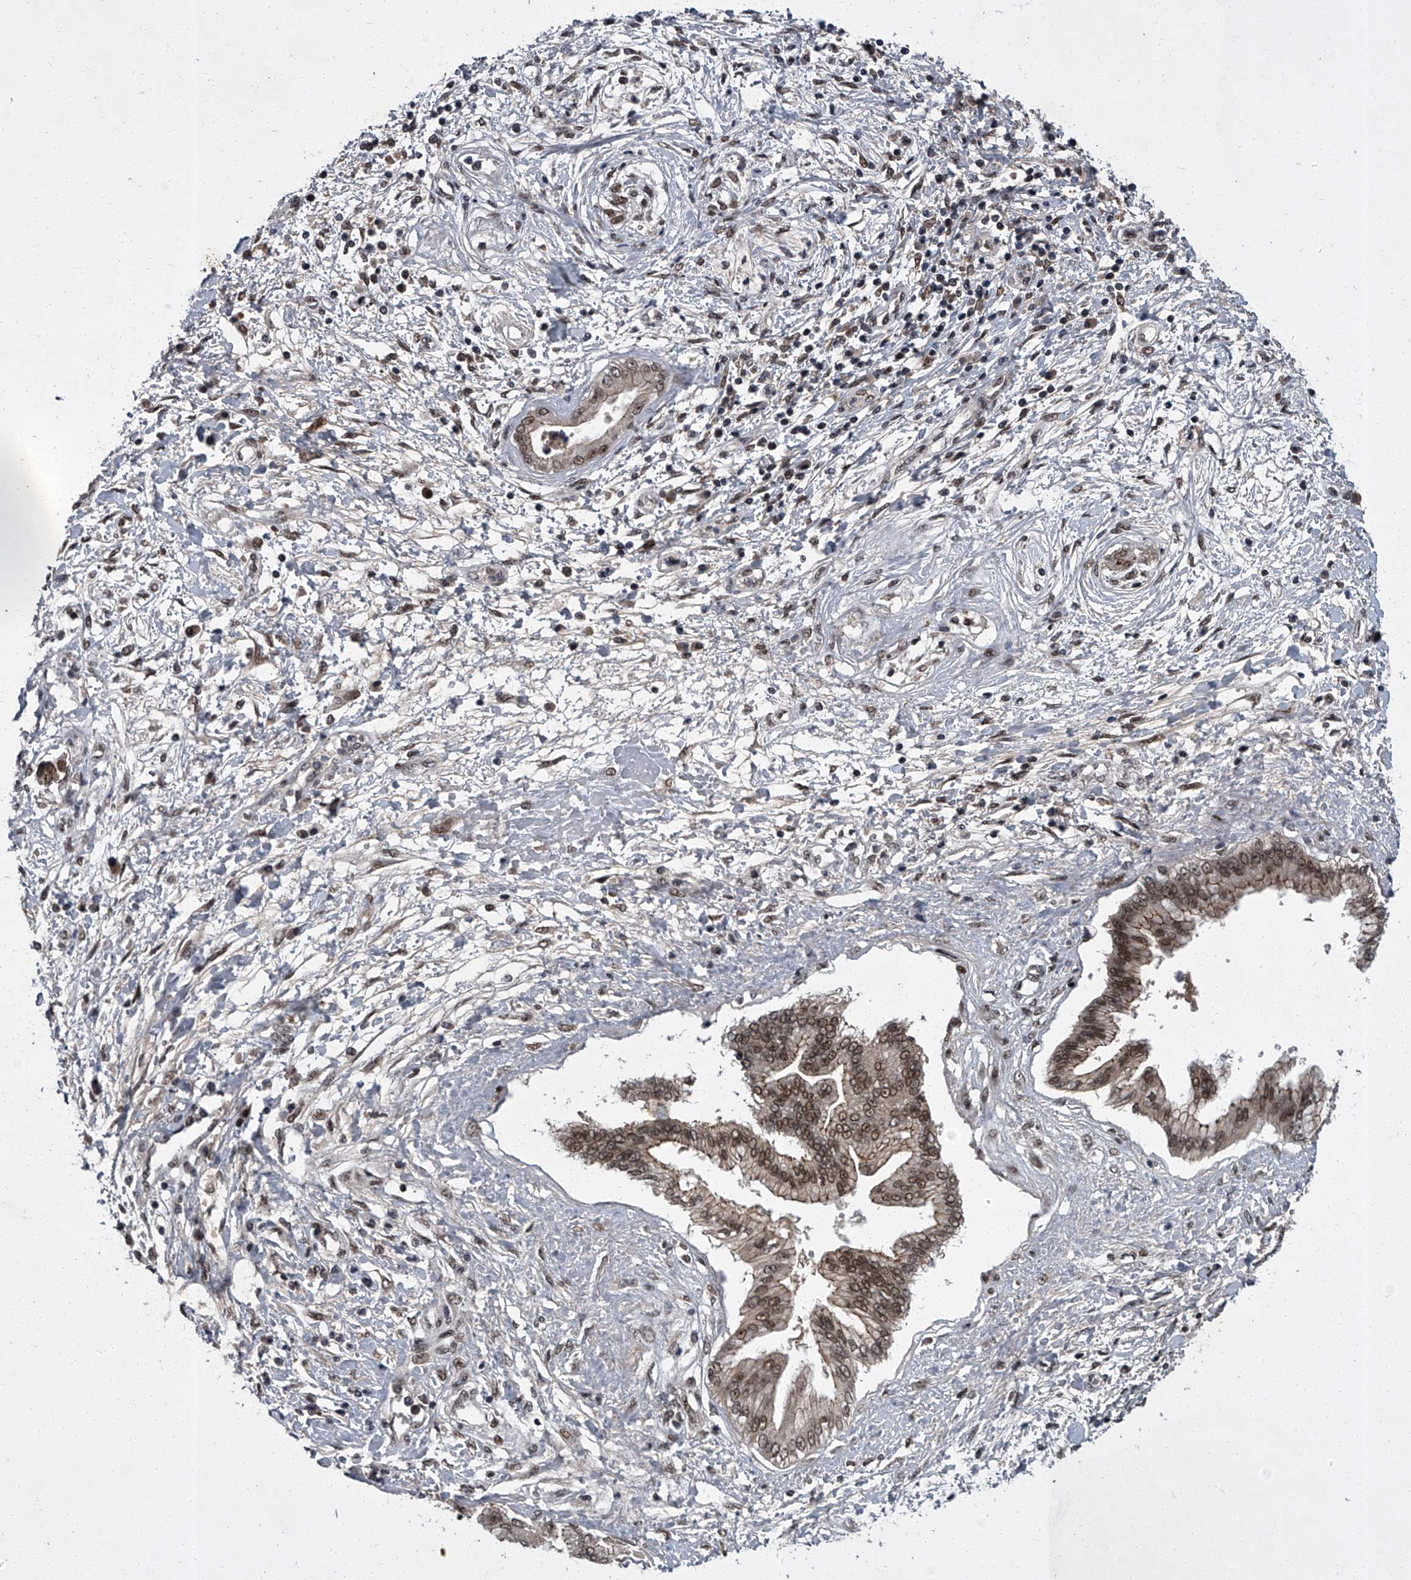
{"staining": {"intensity": "moderate", "quantity": ">75%", "location": "cytoplasmic/membranous,nuclear"}, "tissue": "pancreatic cancer", "cell_type": "Tumor cells", "image_type": "cancer", "snomed": [{"axis": "morphology", "description": "Adenocarcinoma, NOS"}, {"axis": "topography", "description": "Pancreas"}], "caption": "Protein expression analysis of pancreatic cancer (adenocarcinoma) reveals moderate cytoplasmic/membranous and nuclear positivity in approximately >75% of tumor cells.", "gene": "ZNF518B", "patient": {"sex": "female", "age": 56}}